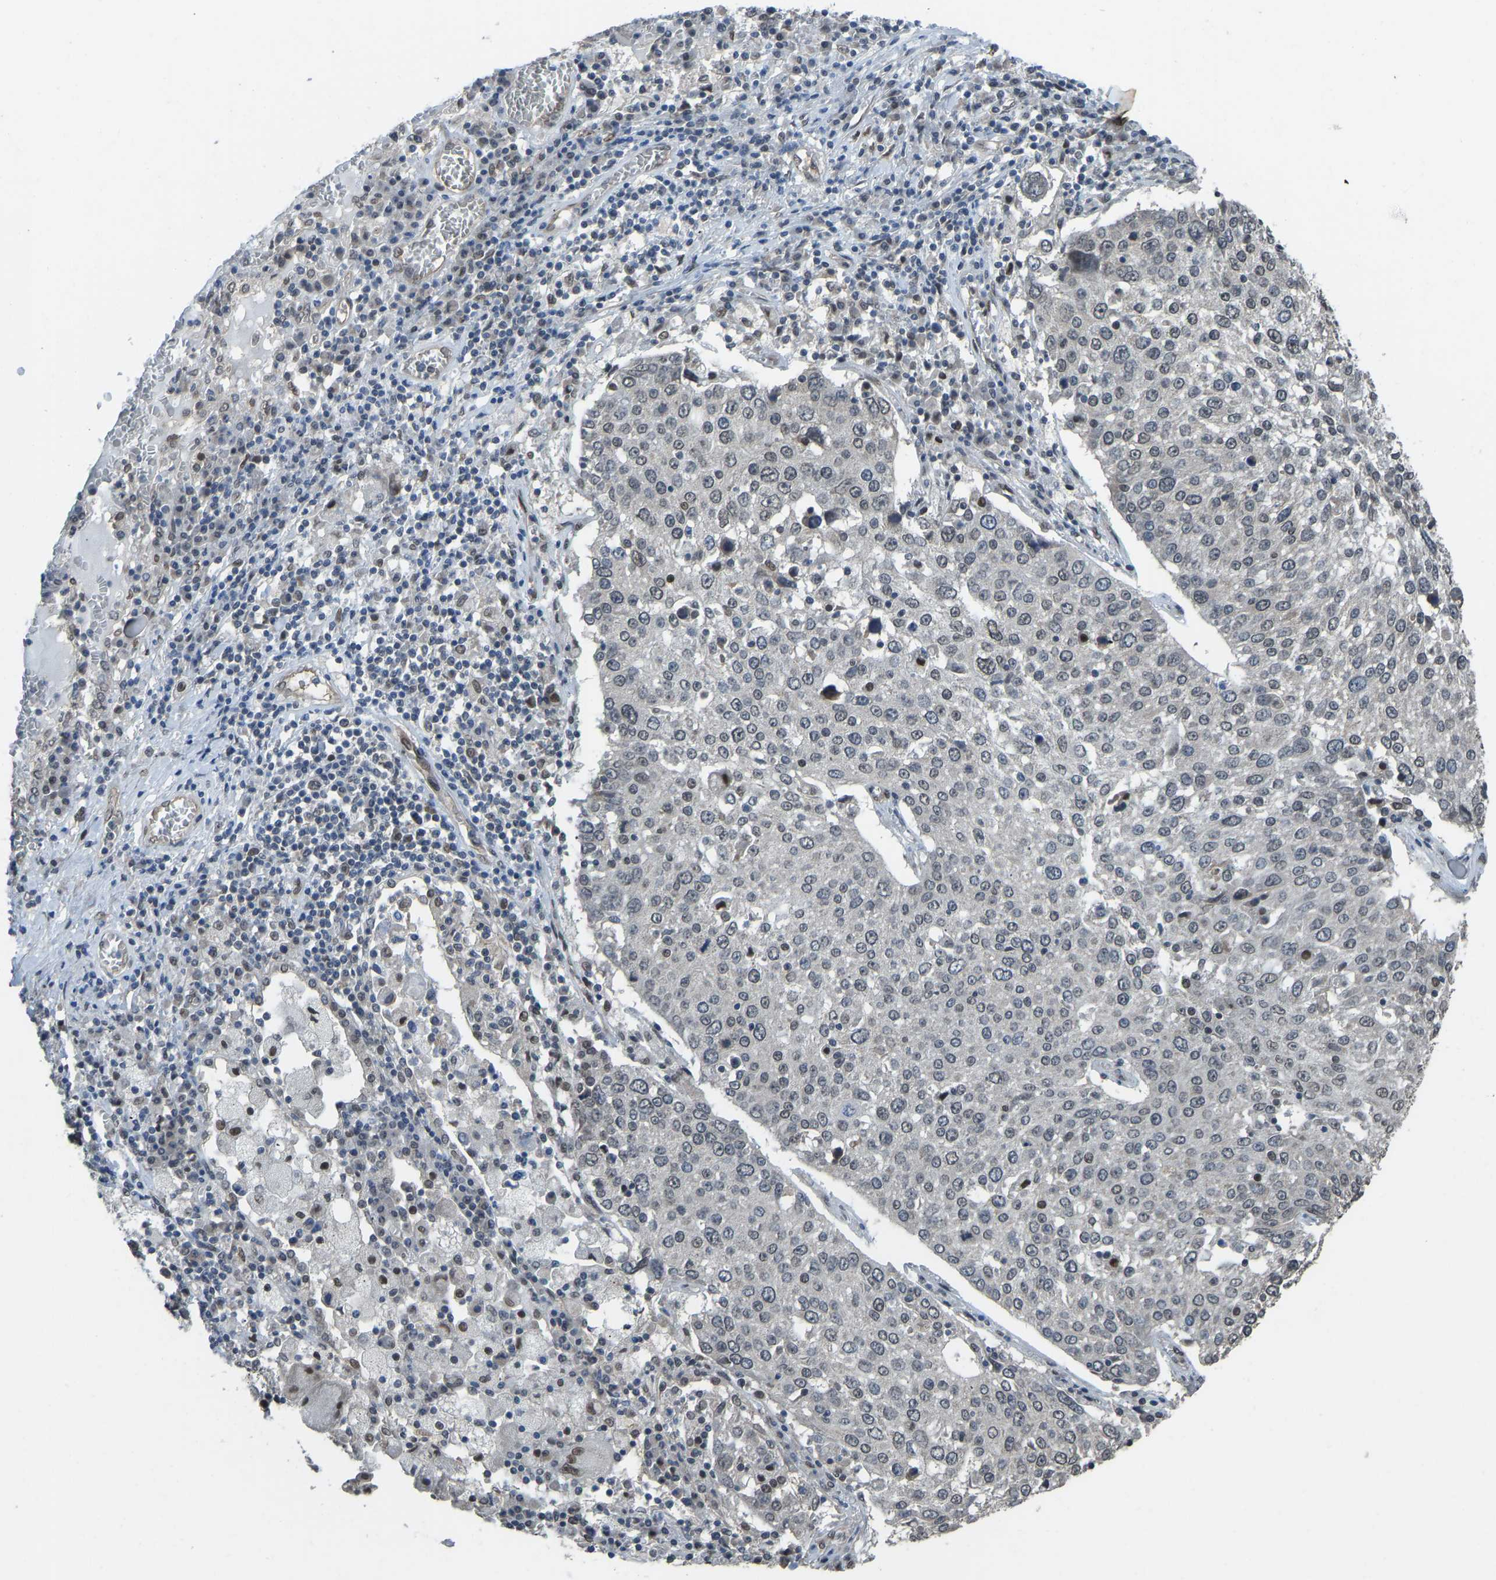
{"staining": {"intensity": "negative", "quantity": "none", "location": "none"}, "tissue": "lung cancer", "cell_type": "Tumor cells", "image_type": "cancer", "snomed": [{"axis": "morphology", "description": "Squamous cell carcinoma, NOS"}, {"axis": "topography", "description": "Lung"}], "caption": "IHC histopathology image of human lung squamous cell carcinoma stained for a protein (brown), which exhibits no staining in tumor cells.", "gene": "KPNA6", "patient": {"sex": "male", "age": 65}}